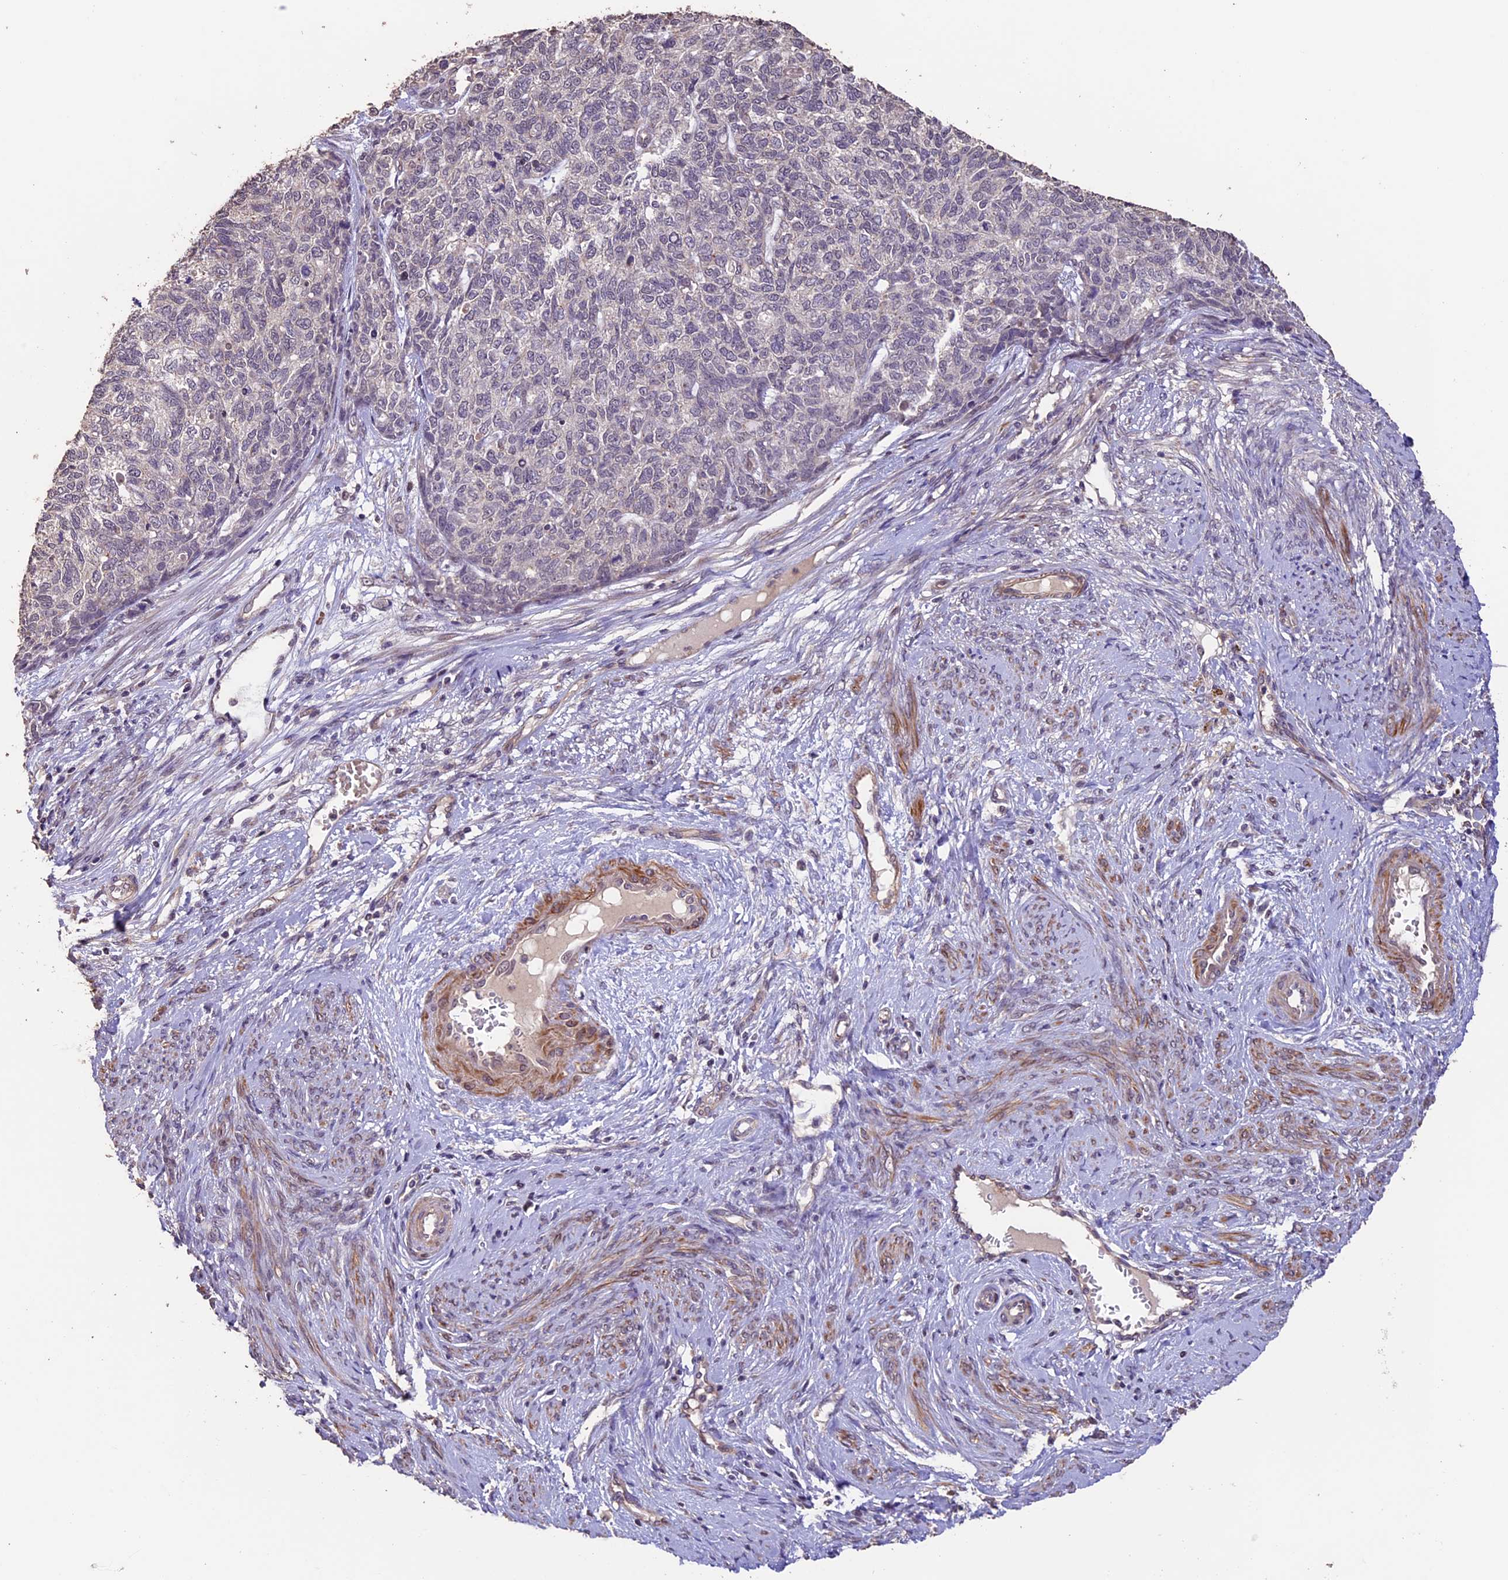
{"staining": {"intensity": "negative", "quantity": "none", "location": "none"}, "tissue": "cervical cancer", "cell_type": "Tumor cells", "image_type": "cancer", "snomed": [{"axis": "morphology", "description": "Squamous cell carcinoma, NOS"}, {"axis": "topography", "description": "Cervix"}], "caption": "Cervical squamous cell carcinoma was stained to show a protein in brown. There is no significant expression in tumor cells.", "gene": "GNB5", "patient": {"sex": "female", "age": 63}}